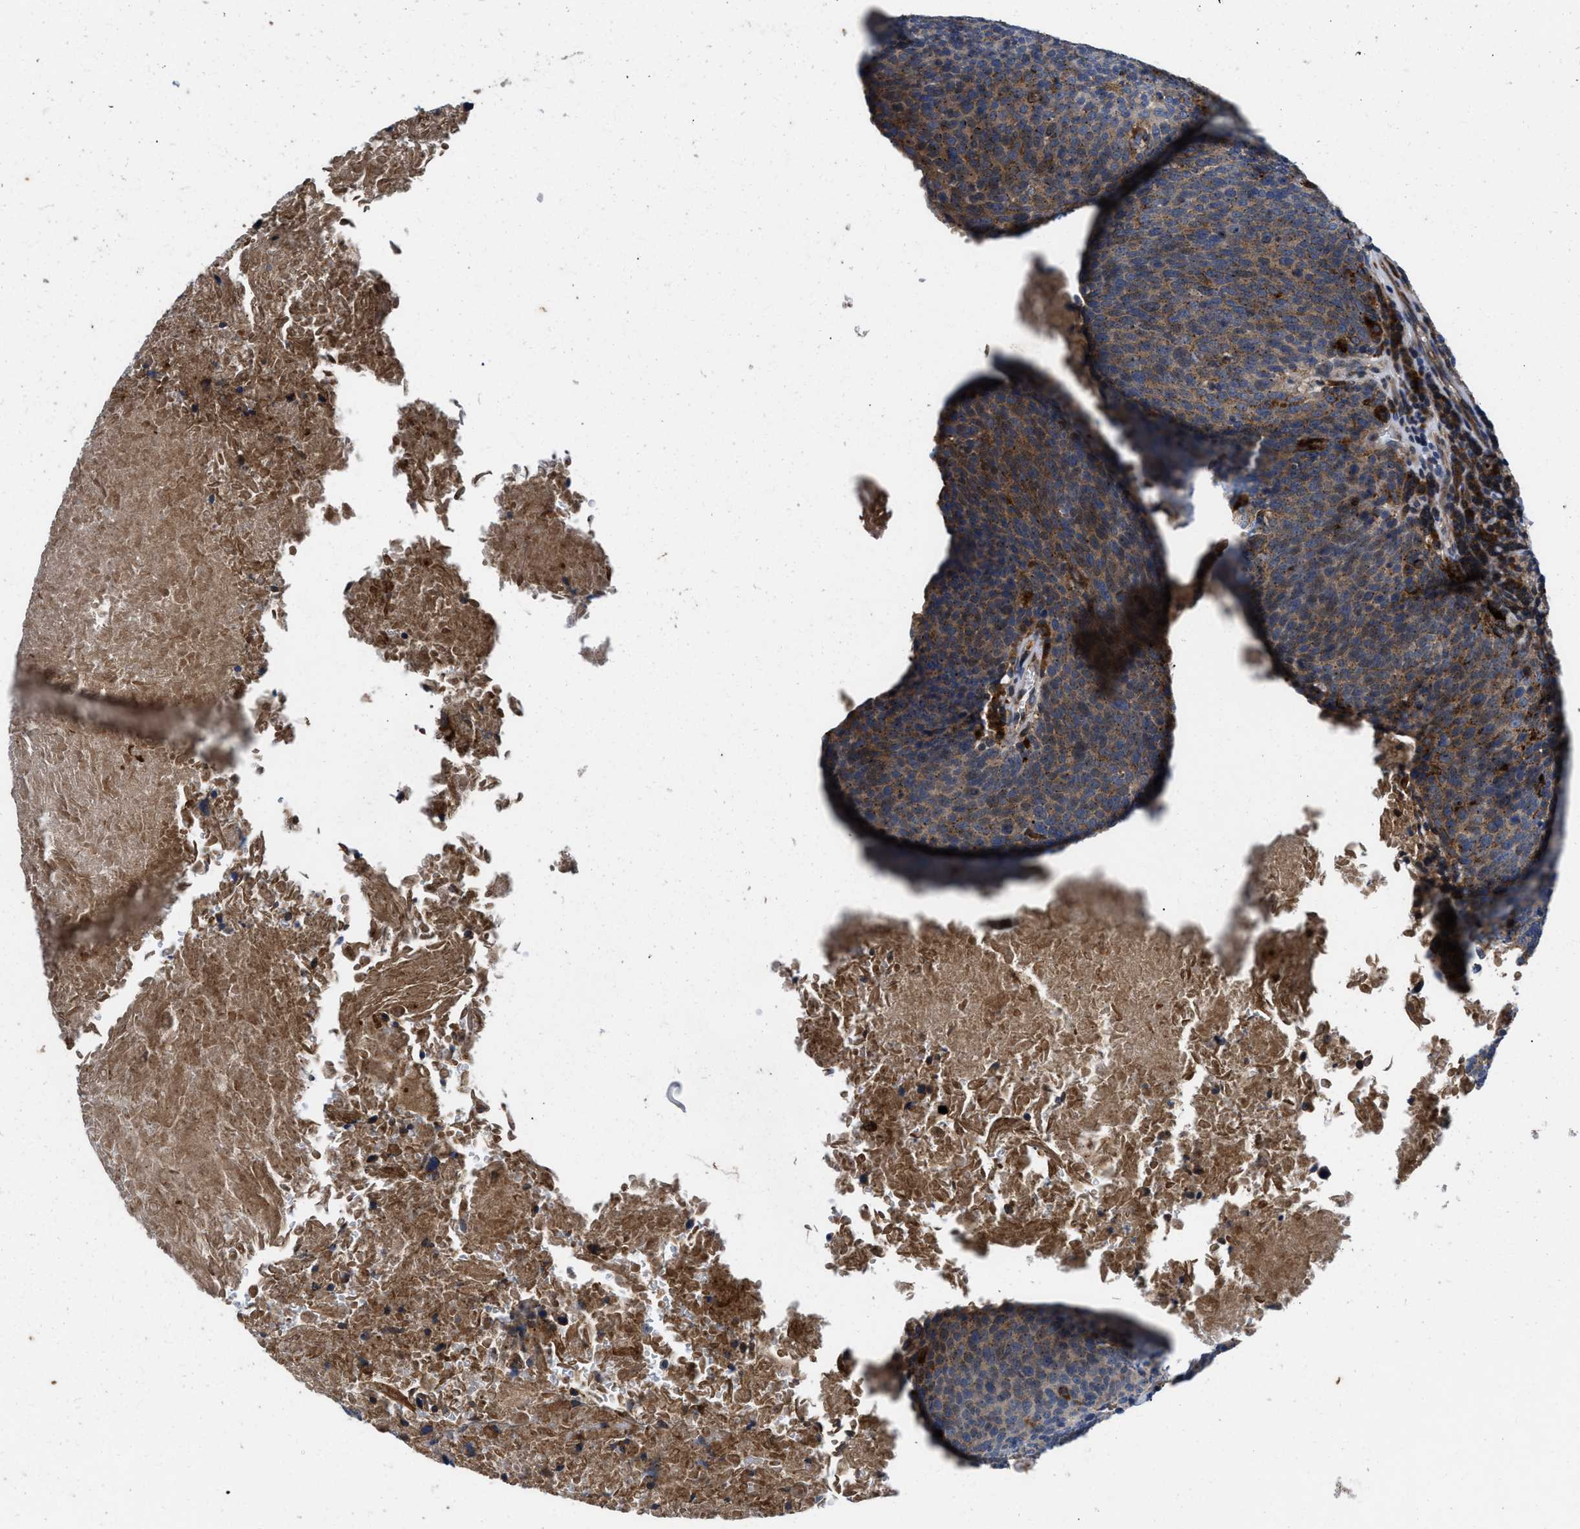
{"staining": {"intensity": "moderate", "quantity": "25%-75%", "location": "cytoplasmic/membranous"}, "tissue": "head and neck cancer", "cell_type": "Tumor cells", "image_type": "cancer", "snomed": [{"axis": "morphology", "description": "Squamous cell carcinoma, NOS"}, {"axis": "morphology", "description": "Squamous cell carcinoma, metastatic, NOS"}, {"axis": "topography", "description": "Lymph node"}, {"axis": "topography", "description": "Head-Neck"}], "caption": "Human squamous cell carcinoma (head and neck) stained with a brown dye shows moderate cytoplasmic/membranous positive staining in about 25%-75% of tumor cells.", "gene": "ENPP4", "patient": {"sex": "male", "age": 62}}